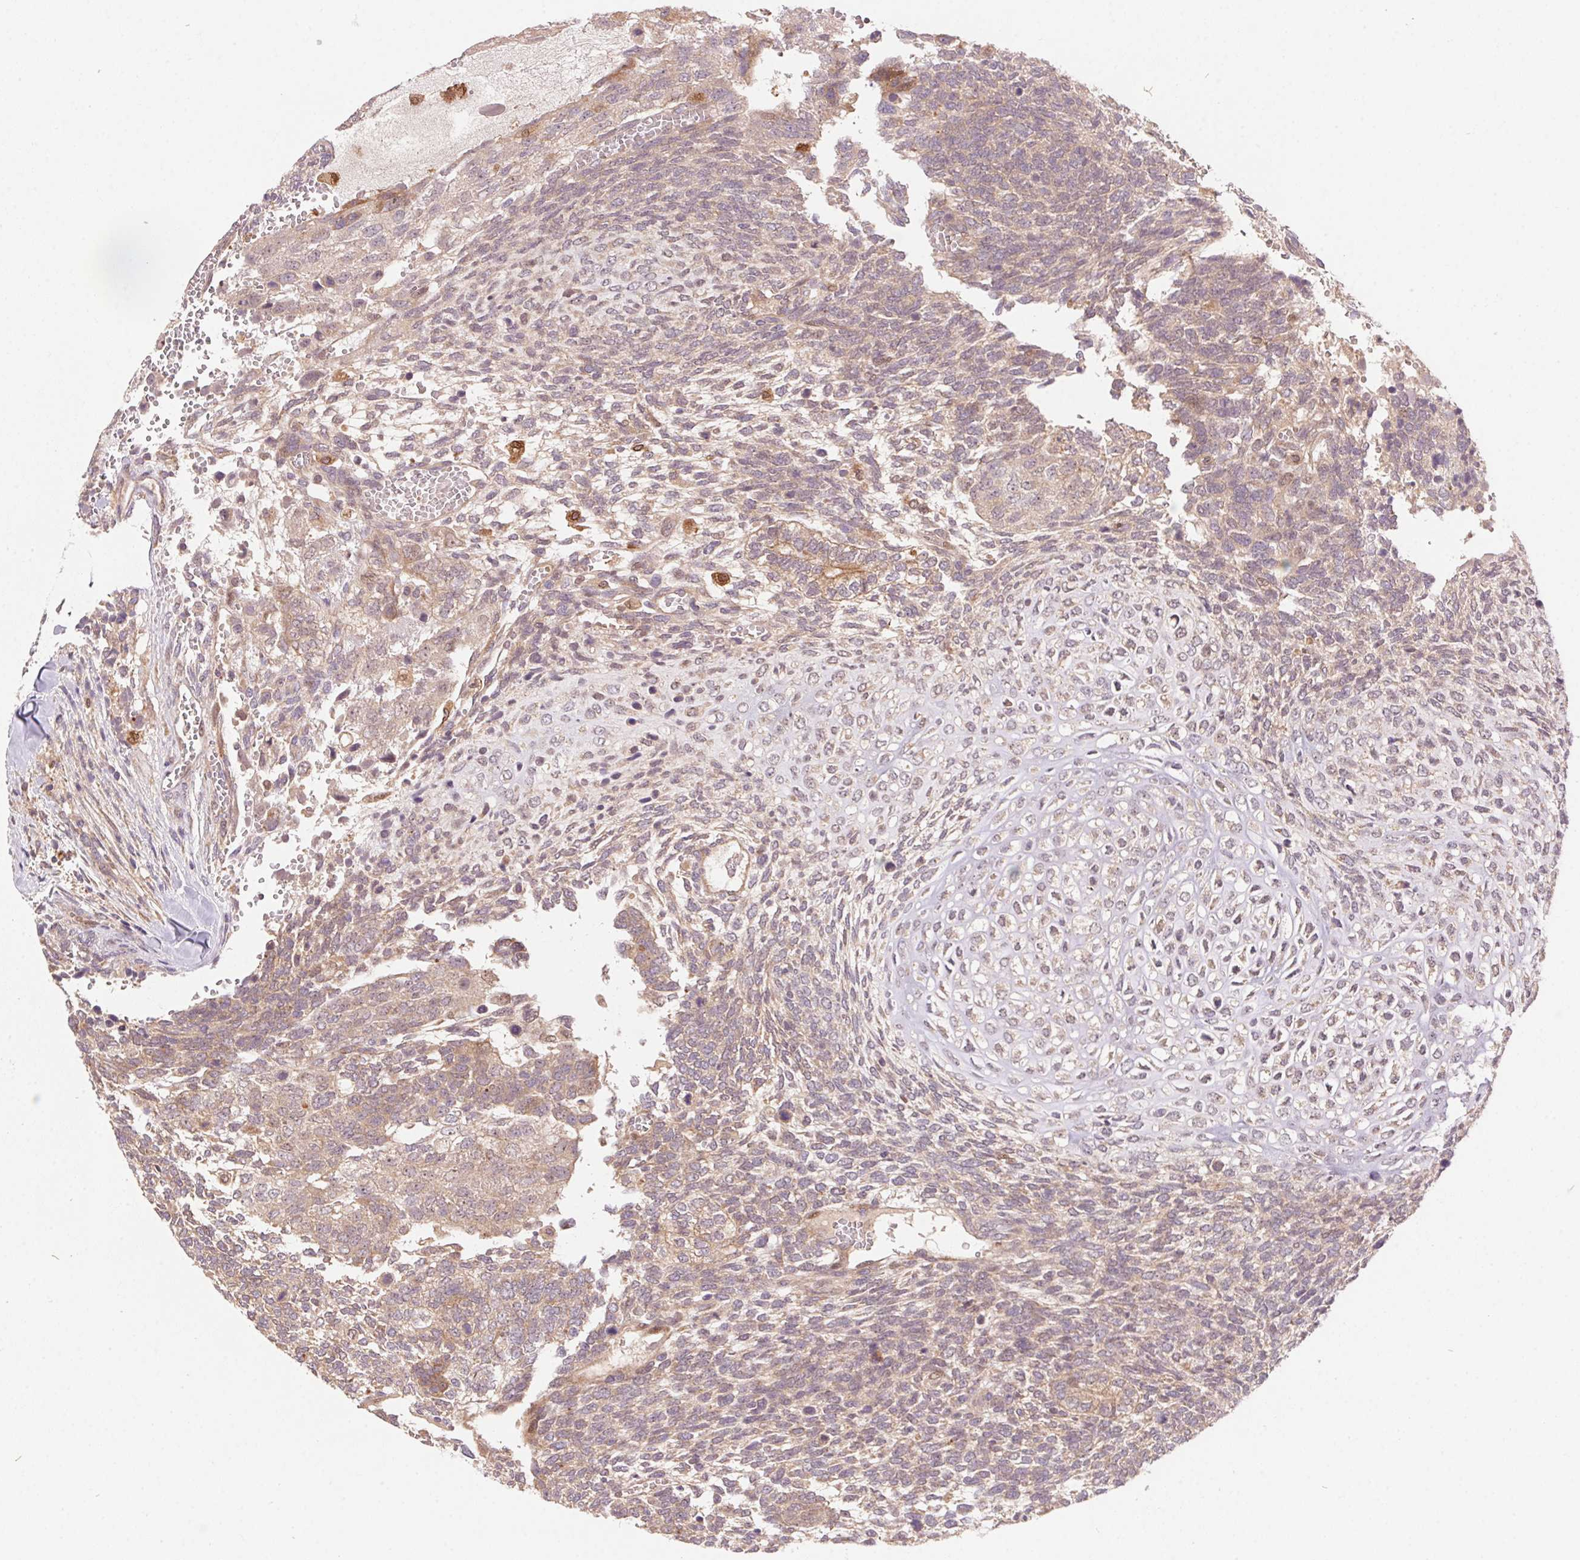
{"staining": {"intensity": "moderate", "quantity": "25%-75%", "location": "cytoplasmic/membranous,nuclear"}, "tissue": "testis cancer", "cell_type": "Tumor cells", "image_type": "cancer", "snomed": [{"axis": "morphology", "description": "Normal tissue, NOS"}, {"axis": "morphology", "description": "Carcinoma, Embryonal, NOS"}, {"axis": "topography", "description": "Testis"}, {"axis": "topography", "description": "Epididymis"}], "caption": "This is an image of immunohistochemistry staining of testis cancer (embryonal carcinoma), which shows moderate staining in the cytoplasmic/membranous and nuclear of tumor cells.", "gene": "NUDT16", "patient": {"sex": "male", "age": 23}}